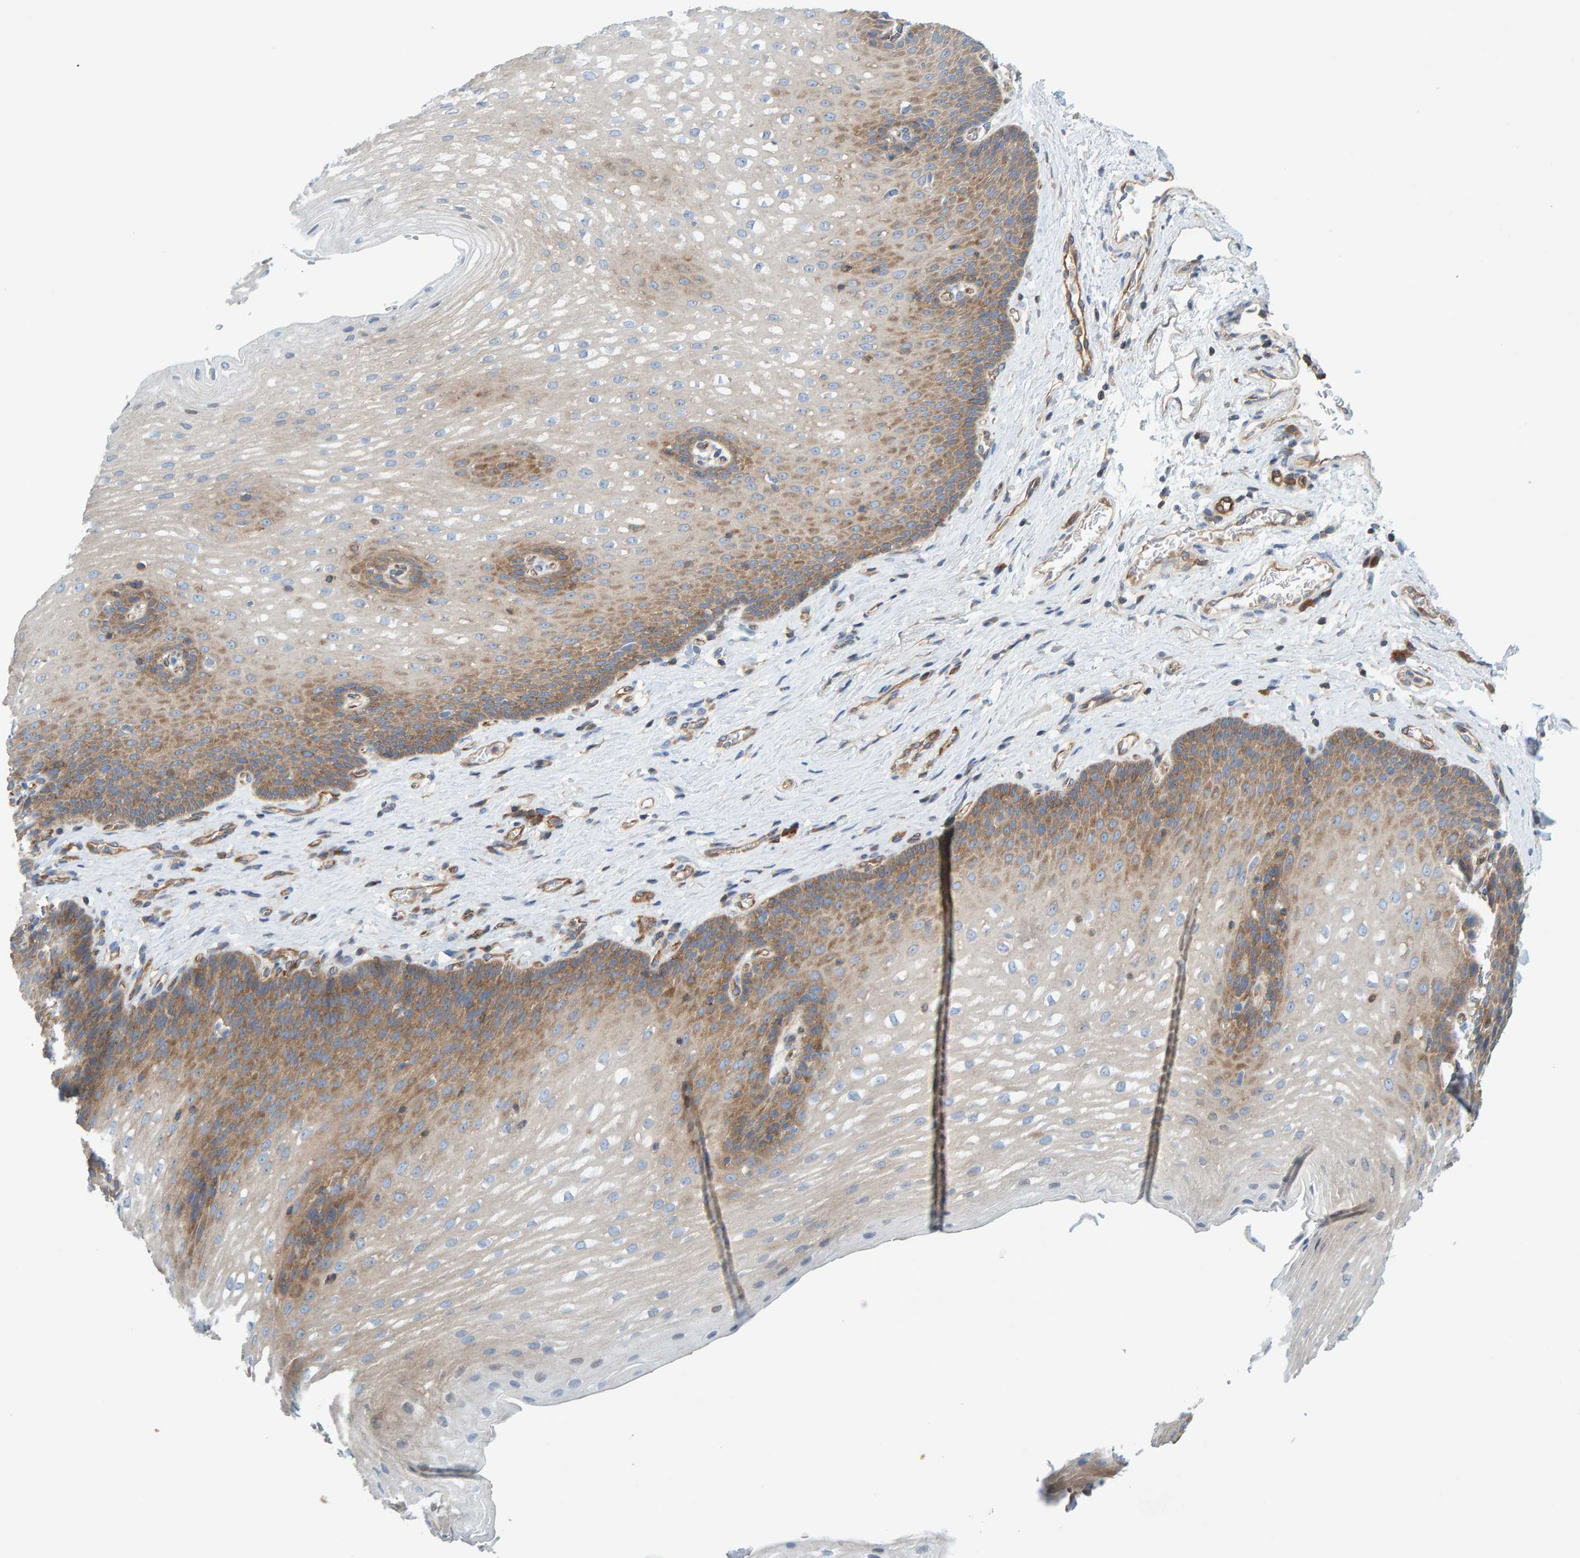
{"staining": {"intensity": "moderate", "quantity": "25%-75%", "location": "cytoplasmic/membranous"}, "tissue": "esophagus", "cell_type": "Squamous epithelial cells", "image_type": "normal", "snomed": [{"axis": "morphology", "description": "Normal tissue, NOS"}, {"axis": "topography", "description": "Esophagus"}], "caption": "Brown immunohistochemical staining in unremarkable human esophagus displays moderate cytoplasmic/membranous staining in approximately 25%-75% of squamous epithelial cells.", "gene": "PRKD2", "patient": {"sex": "male", "age": 48}}